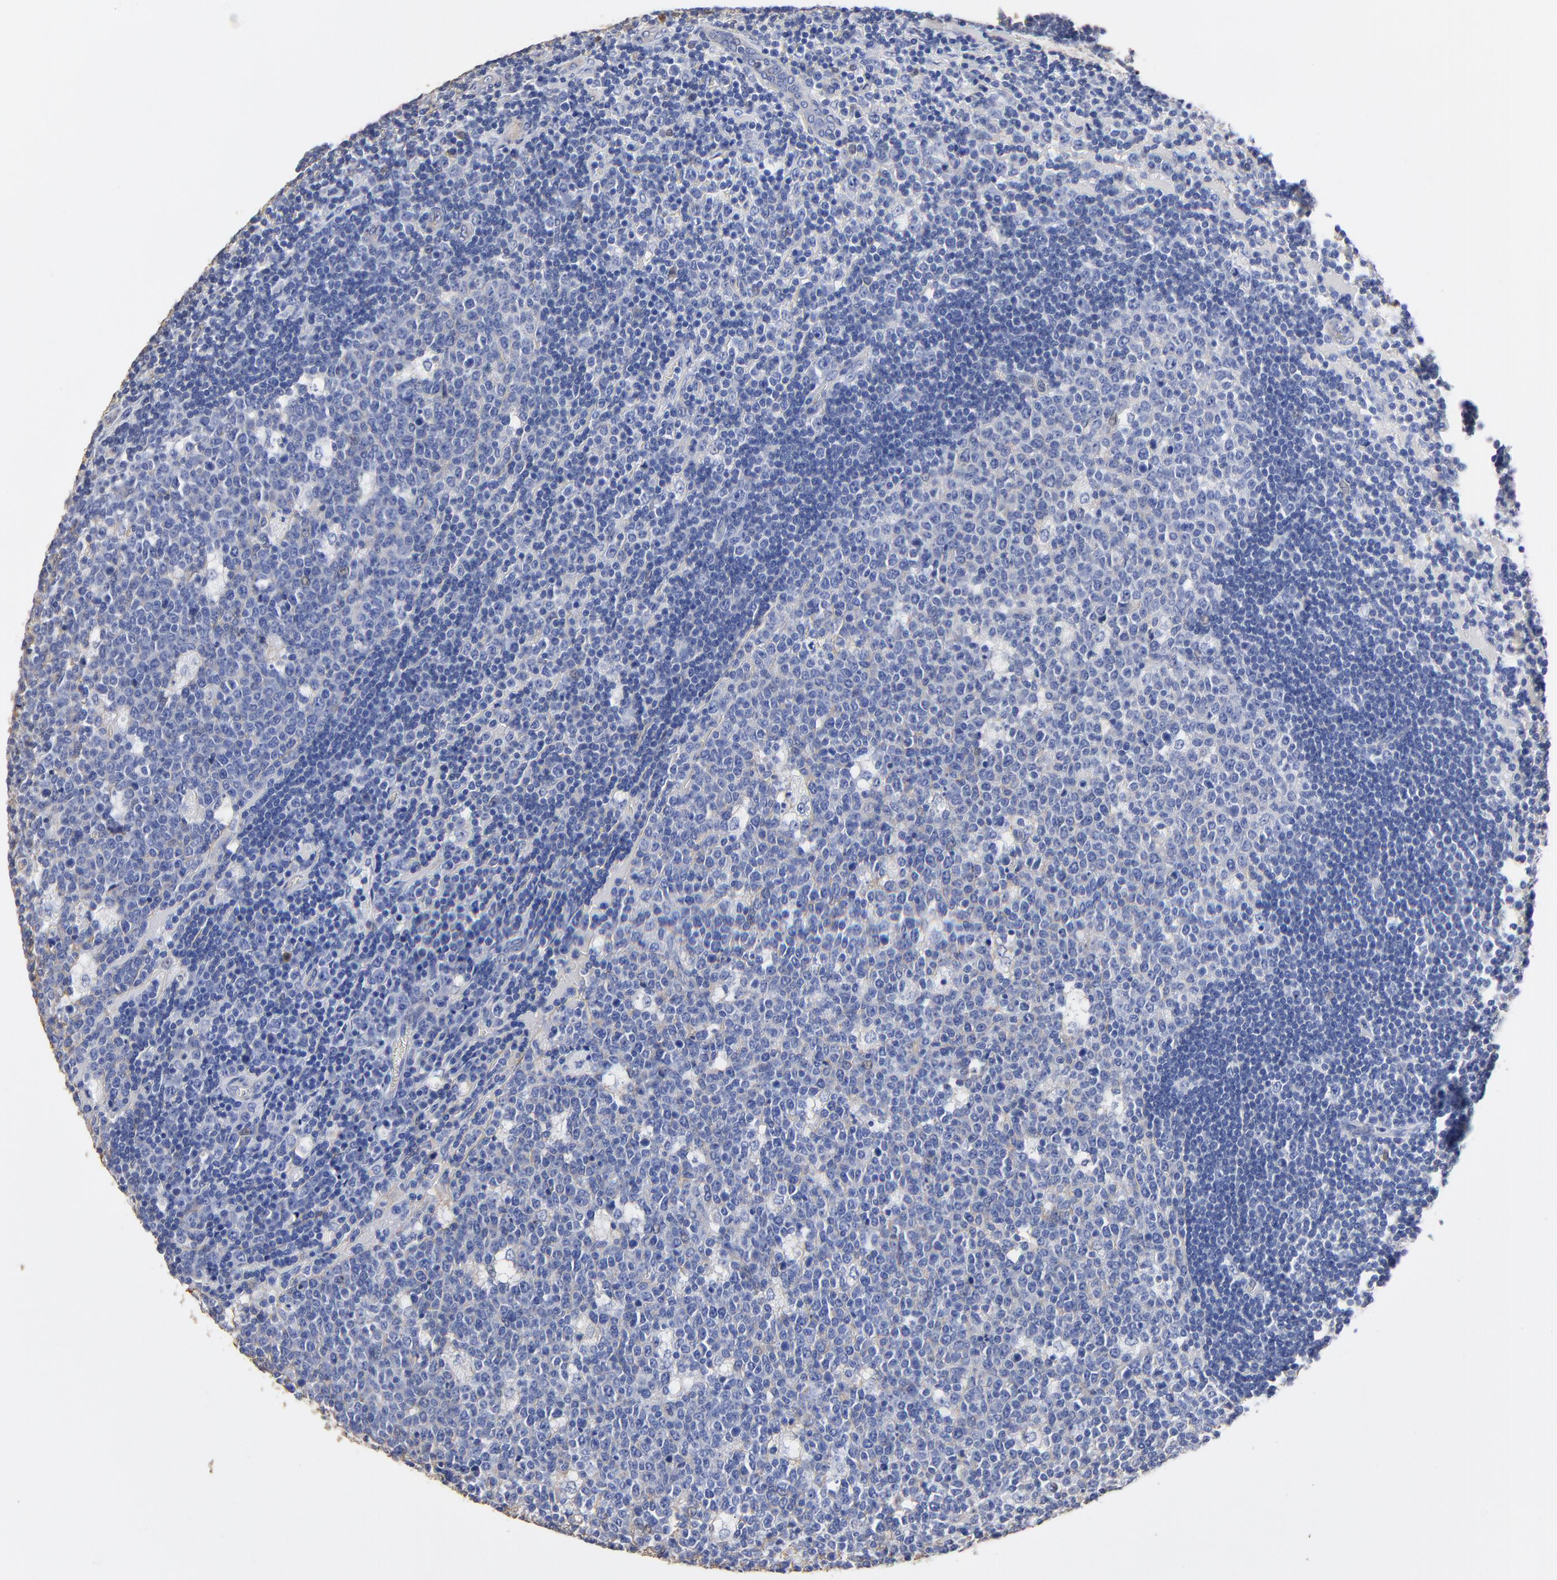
{"staining": {"intensity": "negative", "quantity": "none", "location": "none"}, "tissue": "lymph node", "cell_type": "Germinal center cells", "image_type": "normal", "snomed": [{"axis": "morphology", "description": "Normal tissue, NOS"}, {"axis": "topography", "description": "Lymph node"}, {"axis": "topography", "description": "Salivary gland"}], "caption": "Histopathology image shows no significant protein positivity in germinal center cells of unremarkable lymph node.", "gene": "TAGLN2", "patient": {"sex": "male", "age": 8}}